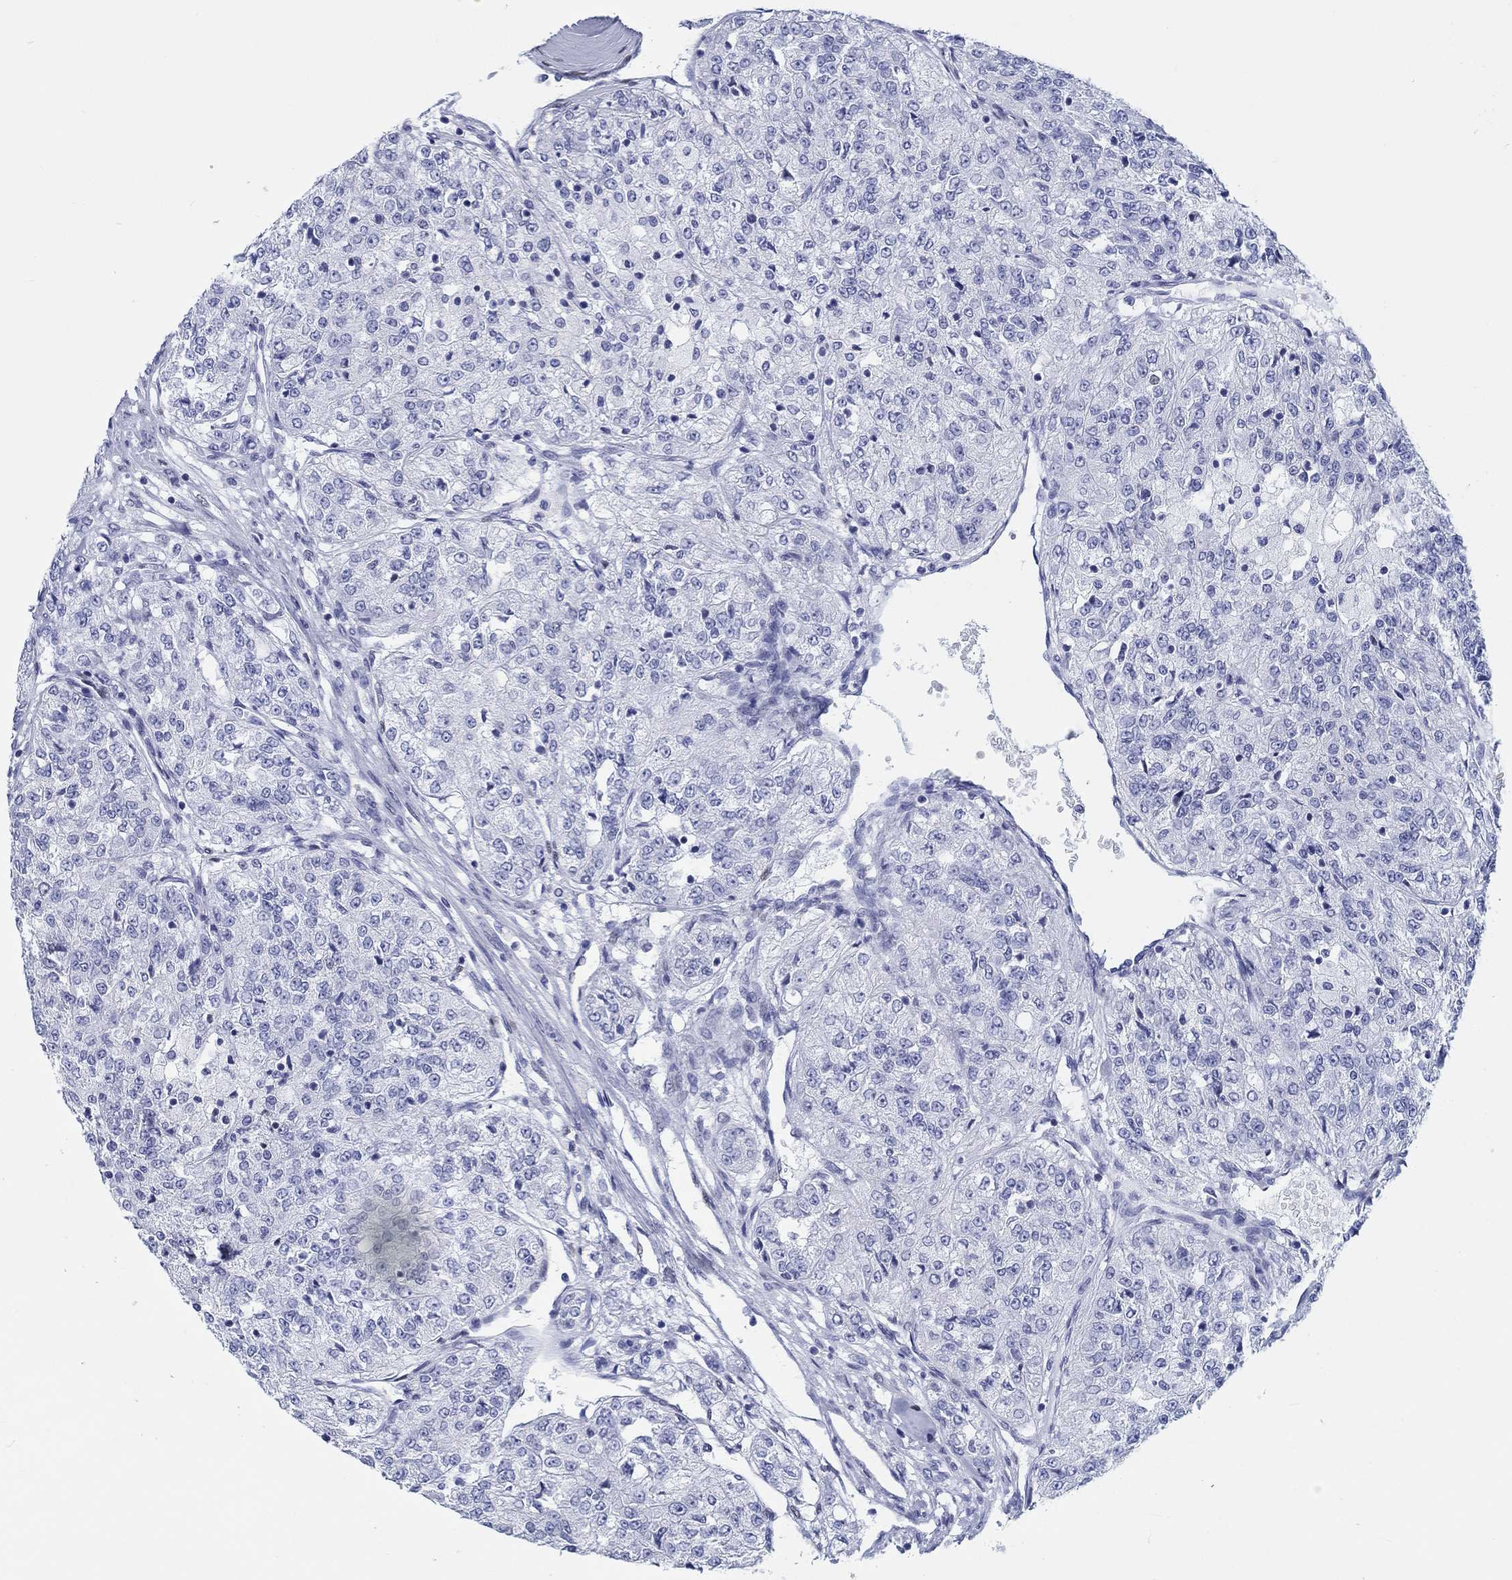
{"staining": {"intensity": "negative", "quantity": "none", "location": "none"}, "tissue": "renal cancer", "cell_type": "Tumor cells", "image_type": "cancer", "snomed": [{"axis": "morphology", "description": "Adenocarcinoma, NOS"}, {"axis": "topography", "description": "Kidney"}], "caption": "This photomicrograph is of renal adenocarcinoma stained with immunohistochemistry (IHC) to label a protein in brown with the nuclei are counter-stained blue. There is no positivity in tumor cells. (DAB (3,3'-diaminobenzidine) IHC visualized using brightfield microscopy, high magnification).", "gene": "H1-1", "patient": {"sex": "female", "age": 63}}